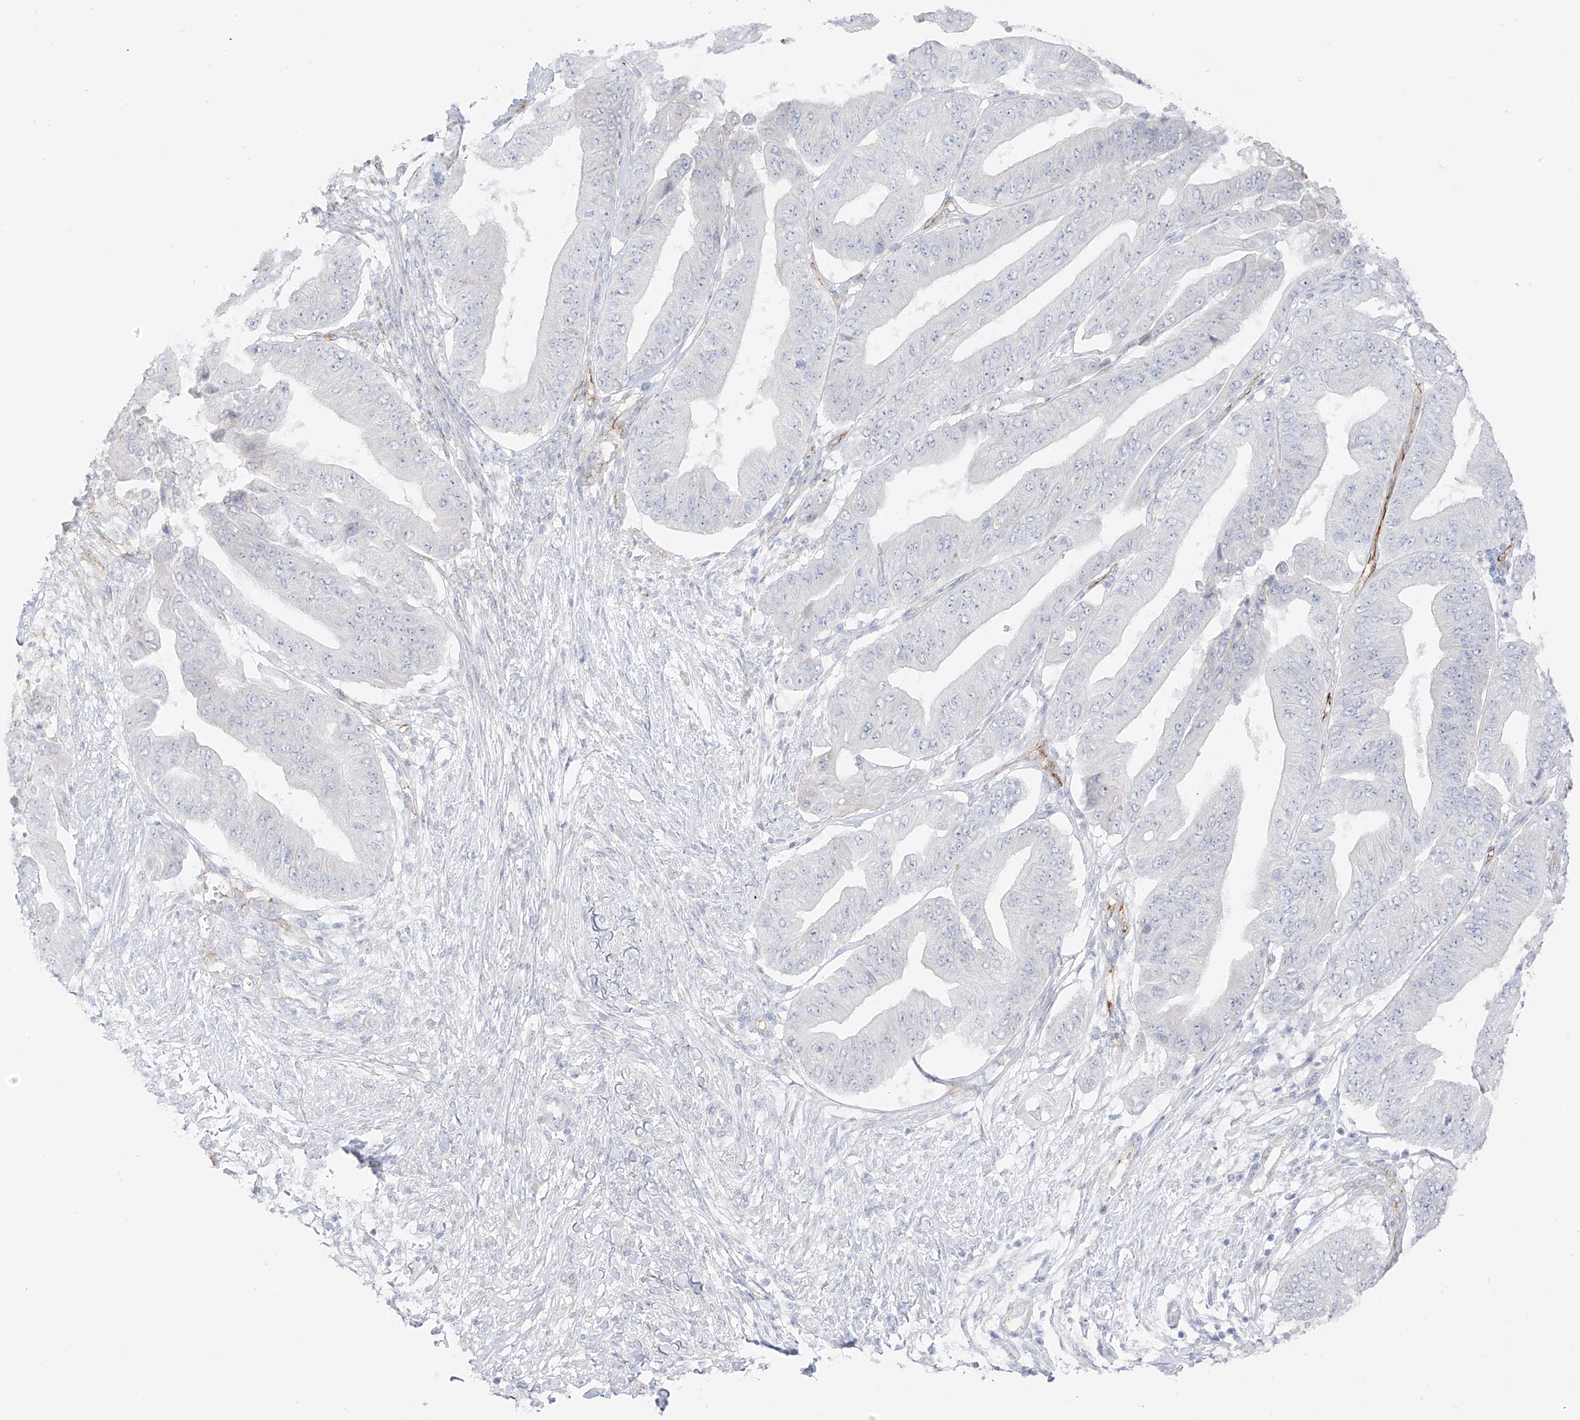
{"staining": {"intensity": "negative", "quantity": "none", "location": "none"}, "tissue": "pancreatic cancer", "cell_type": "Tumor cells", "image_type": "cancer", "snomed": [{"axis": "morphology", "description": "Adenocarcinoma, NOS"}, {"axis": "topography", "description": "Pancreas"}], "caption": "This is an immunohistochemistry (IHC) image of human pancreatic cancer (adenocarcinoma). There is no staining in tumor cells.", "gene": "C11orf87", "patient": {"sex": "female", "age": 77}}